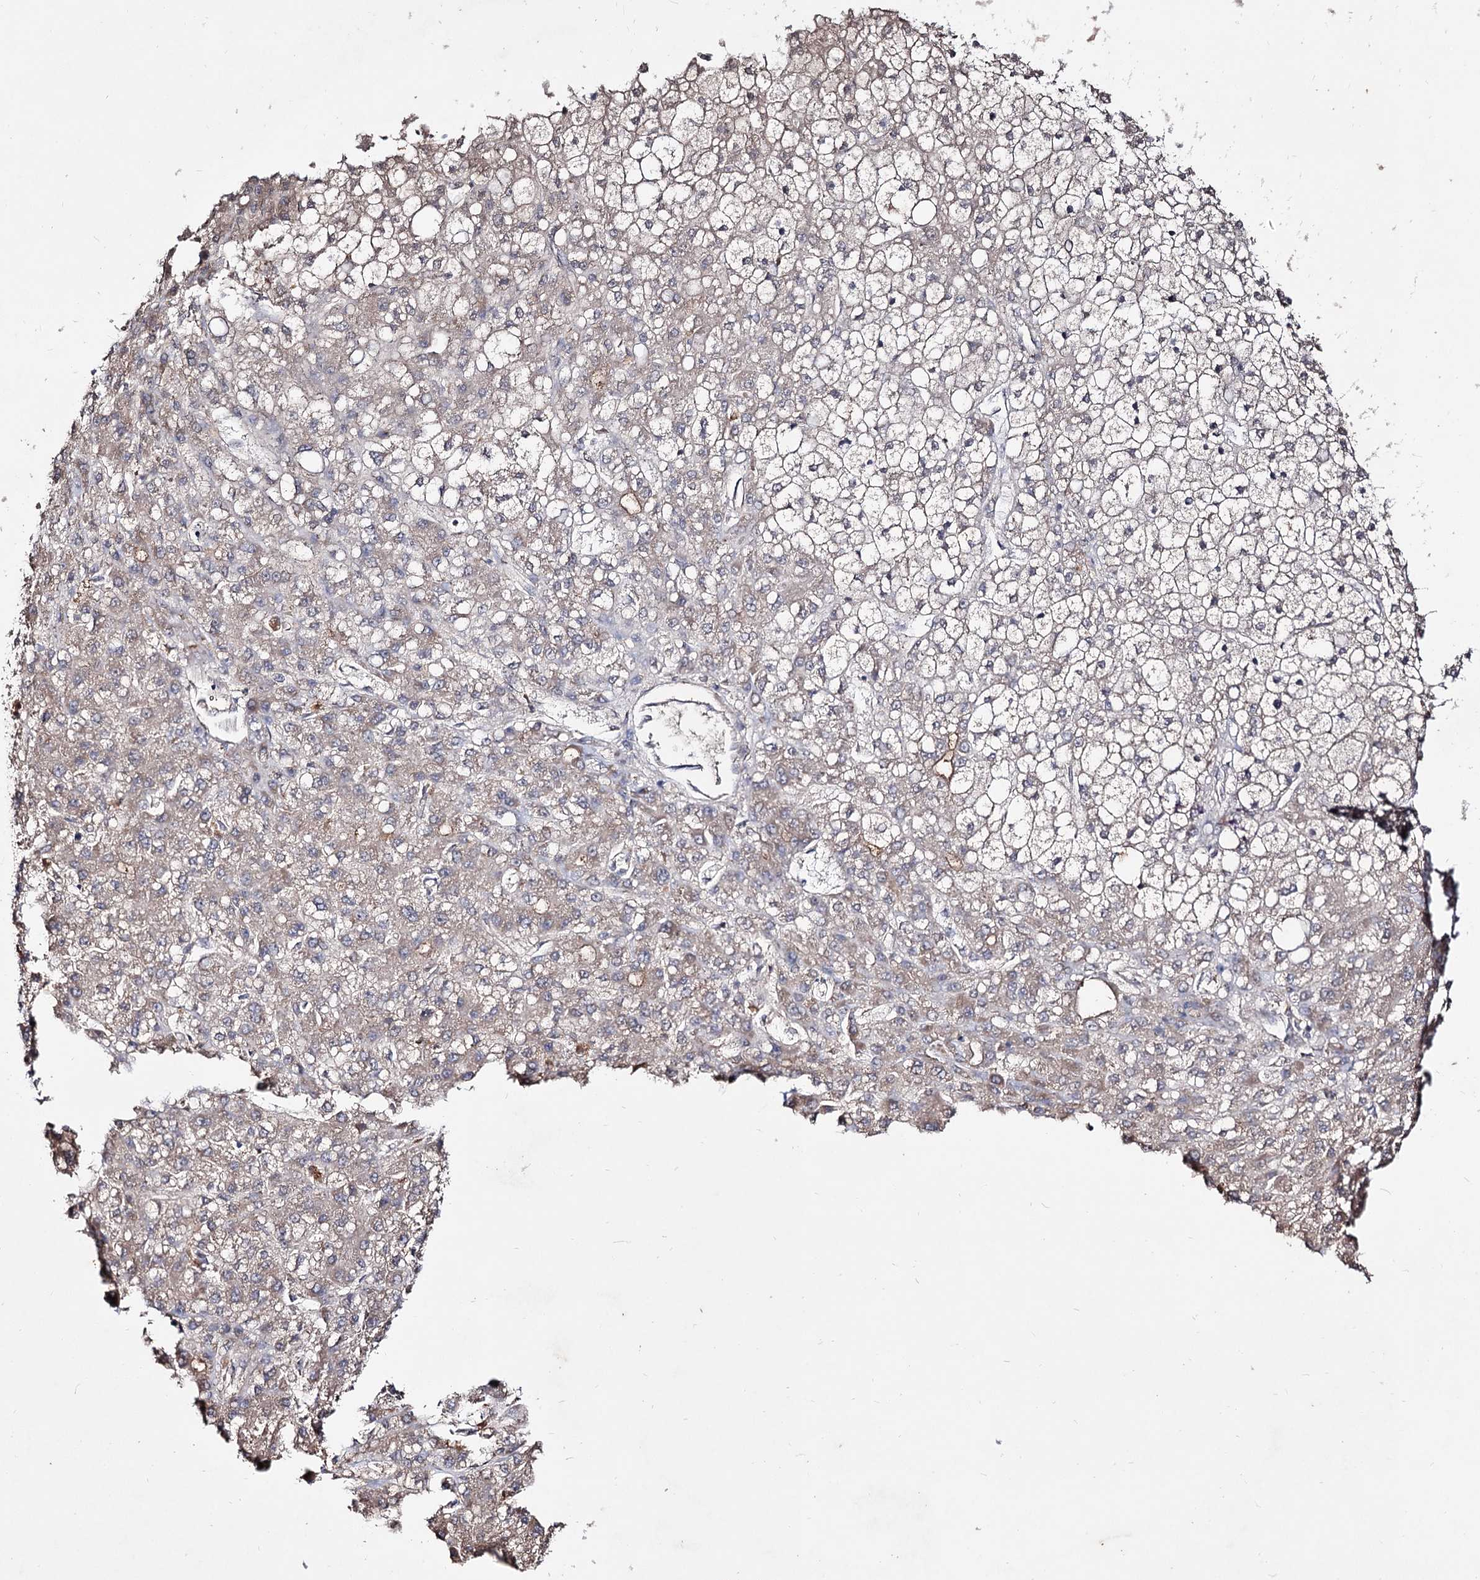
{"staining": {"intensity": "weak", "quantity": "<25%", "location": "cytoplasmic/membranous"}, "tissue": "liver cancer", "cell_type": "Tumor cells", "image_type": "cancer", "snomed": [{"axis": "morphology", "description": "Carcinoma, Hepatocellular, NOS"}, {"axis": "topography", "description": "Liver"}], "caption": "This is an immunohistochemistry (IHC) micrograph of human hepatocellular carcinoma (liver). There is no staining in tumor cells.", "gene": "ARFIP2", "patient": {"sex": "male", "age": 67}}